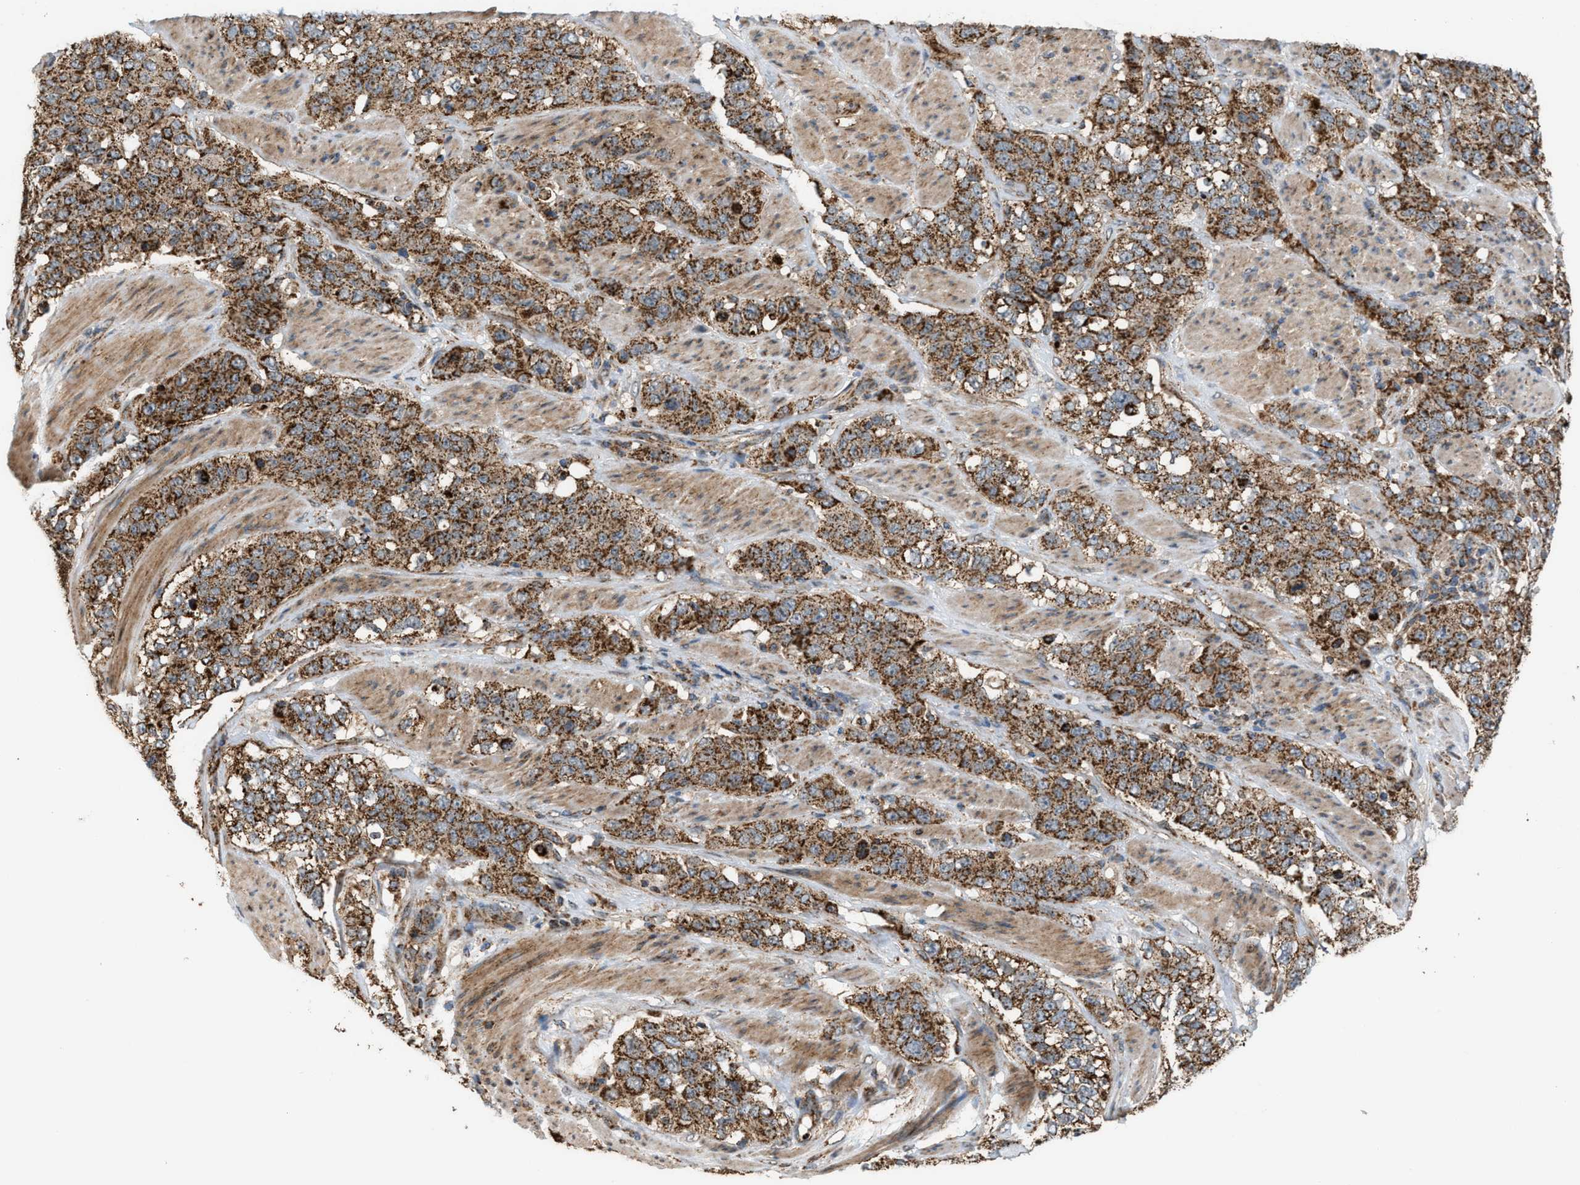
{"staining": {"intensity": "moderate", "quantity": ">75%", "location": "cytoplasmic/membranous"}, "tissue": "stomach cancer", "cell_type": "Tumor cells", "image_type": "cancer", "snomed": [{"axis": "morphology", "description": "Adenocarcinoma, NOS"}, {"axis": "topography", "description": "Stomach"}], "caption": "Immunohistochemistry (IHC) of human adenocarcinoma (stomach) reveals medium levels of moderate cytoplasmic/membranous positivity in approximately >75% of tumor cells. (Brightfield microscopy of DAB IHC at high magnification).", "gene": "SGSM2", "patient": {"sex": "male", "age": 48}}